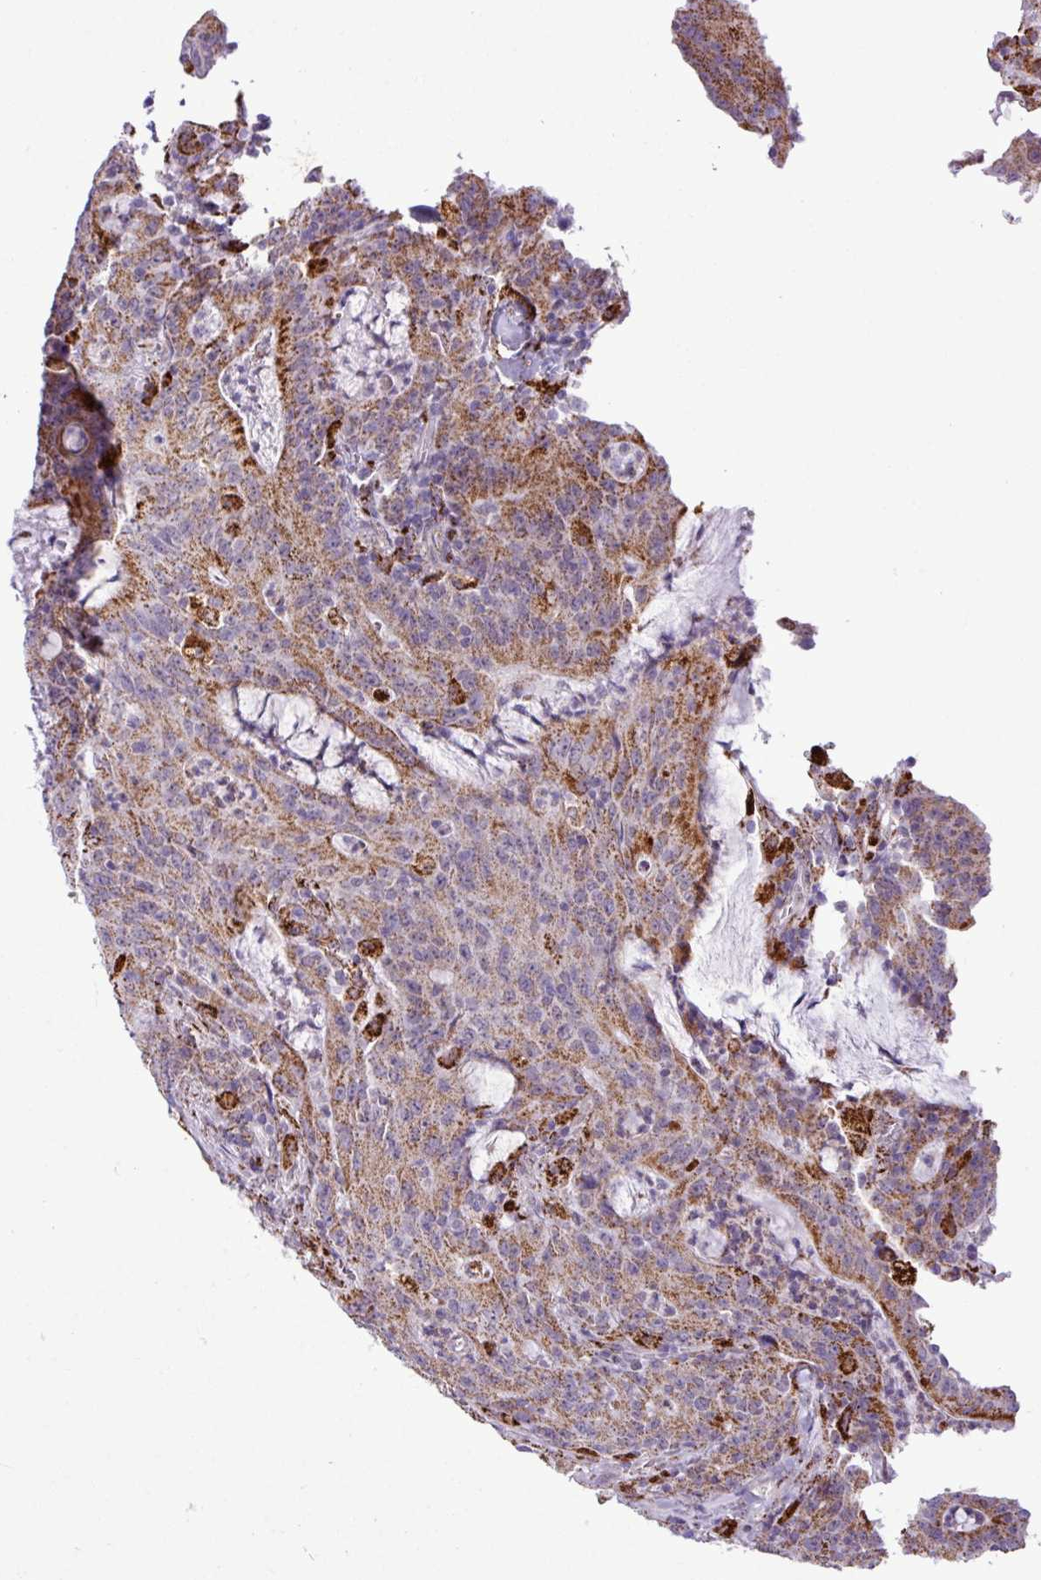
{"staining": {"intensity": "moderate", "quantity": "25%-75%", "location": "cytoplasmic/membranous"}, "tissue": "colorectal cancer", "cell_type": "Tumor cells", "image_type": "cancer", "snomed": [{"axis": "morphology", "description": "Adenocarcinoma, NOS"}, {"axis": "topography", "description": "Colon"}], "caption": "Immunohistochemical staining of human colorectal adenocarcinoma displays moderate cytoplasmic/membranous protein staining in approximately 25%-75% of tumor cells.", "gene": "SGPP1", "patient": {"sex": "male", "age": 83}}